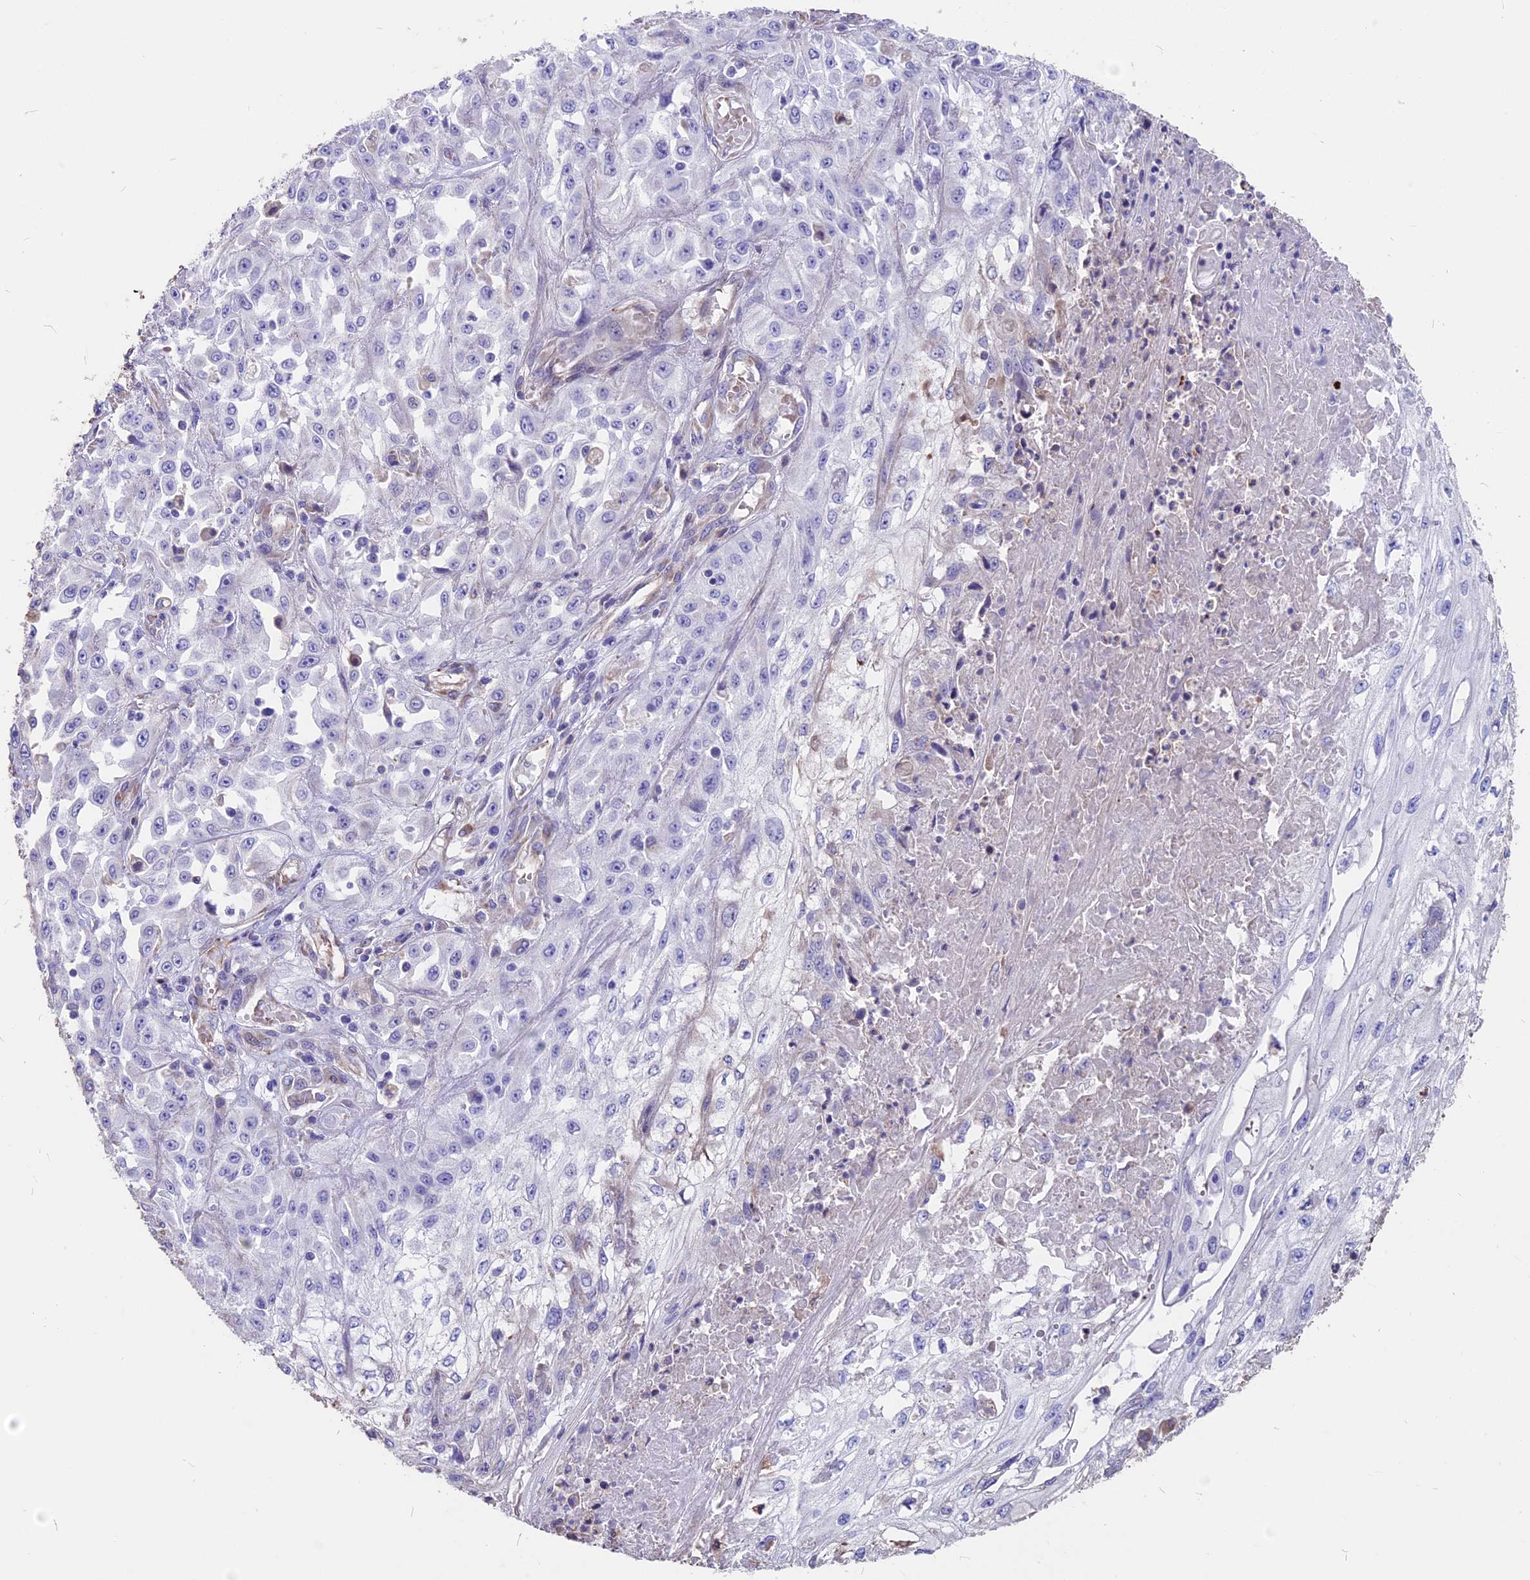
{"staining": {"intensity": "negative", "quantity": "none", "location": "none"}, "tissue": "skin cancer", "cell_type": "Tumor cells", "image_type": "cancer", "snomed": [{"axis": "morphology", "description": "Squamous cell carcinoma, NOS"}, {"axis": "morphology", "description": "Squamous cell carcinoma, metastatic, NOS"}, {"axis": "topography", "description": "Skin"}, {"axis": "topography", "description": "Lymph node"}], "caption": "An image of human squamous cell carcinoma (skin) is negative for staining in tumor cells.", "gene": "SEH1L", "patient": {"sex": "male", "age": 75}}